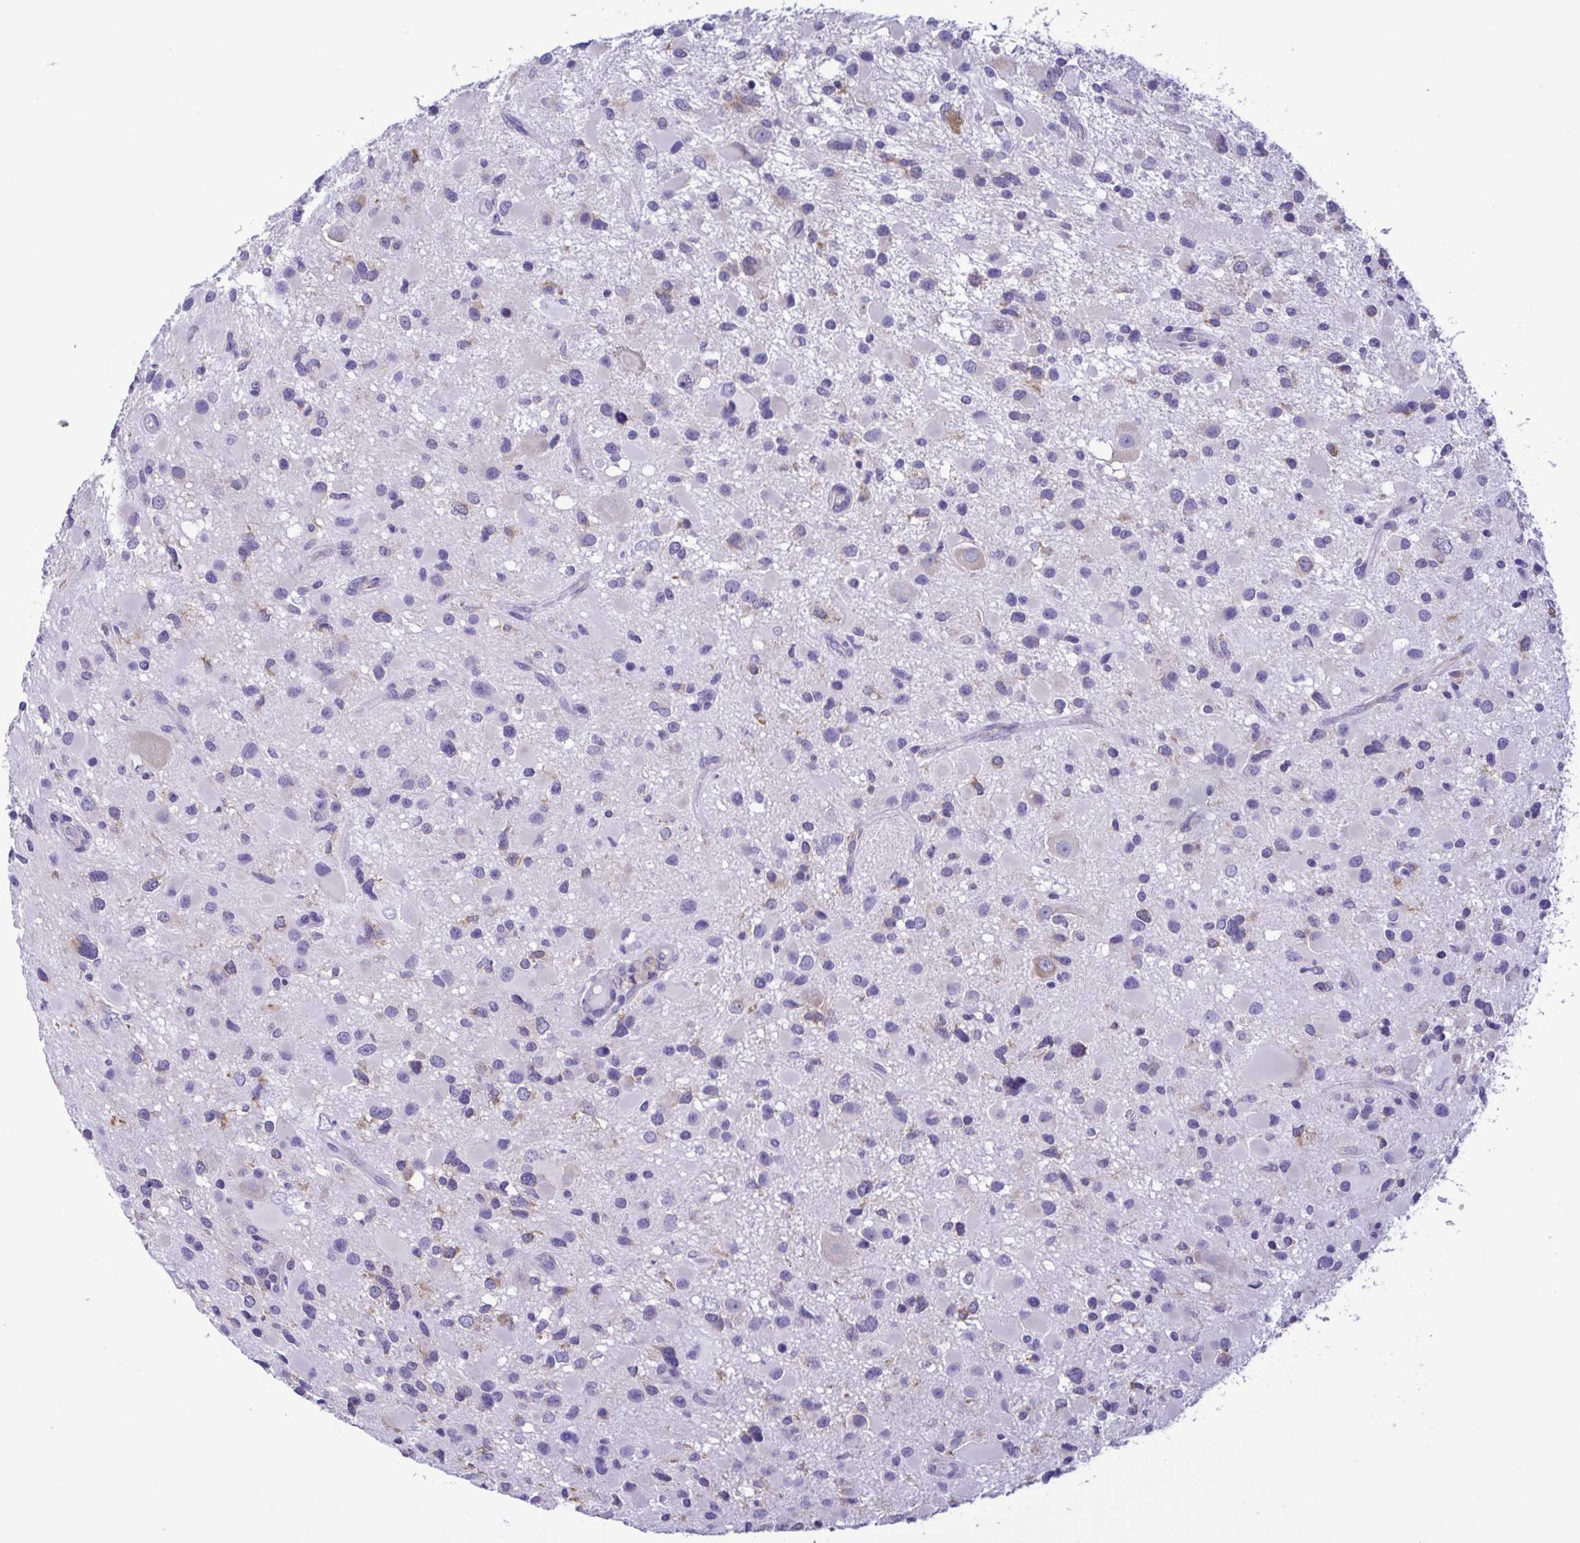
{"staining": {"intensity": "negative", "quantity": "none", "location": "none"}, "tissue": "glioma", "cell_type": "Tumor cells", "image_type": "cancer", "snomed": [{"axis": "morphology", "description": "Glioma, malignant, Low grade"}, {"axis": "topography", "description": "Brain"}], "caption": "Image shows no significant protein staining in tumor cells of malignant low-grade glioma.", "gene": "TNNI3", "patient": {"sex": "female", "age": 32}}